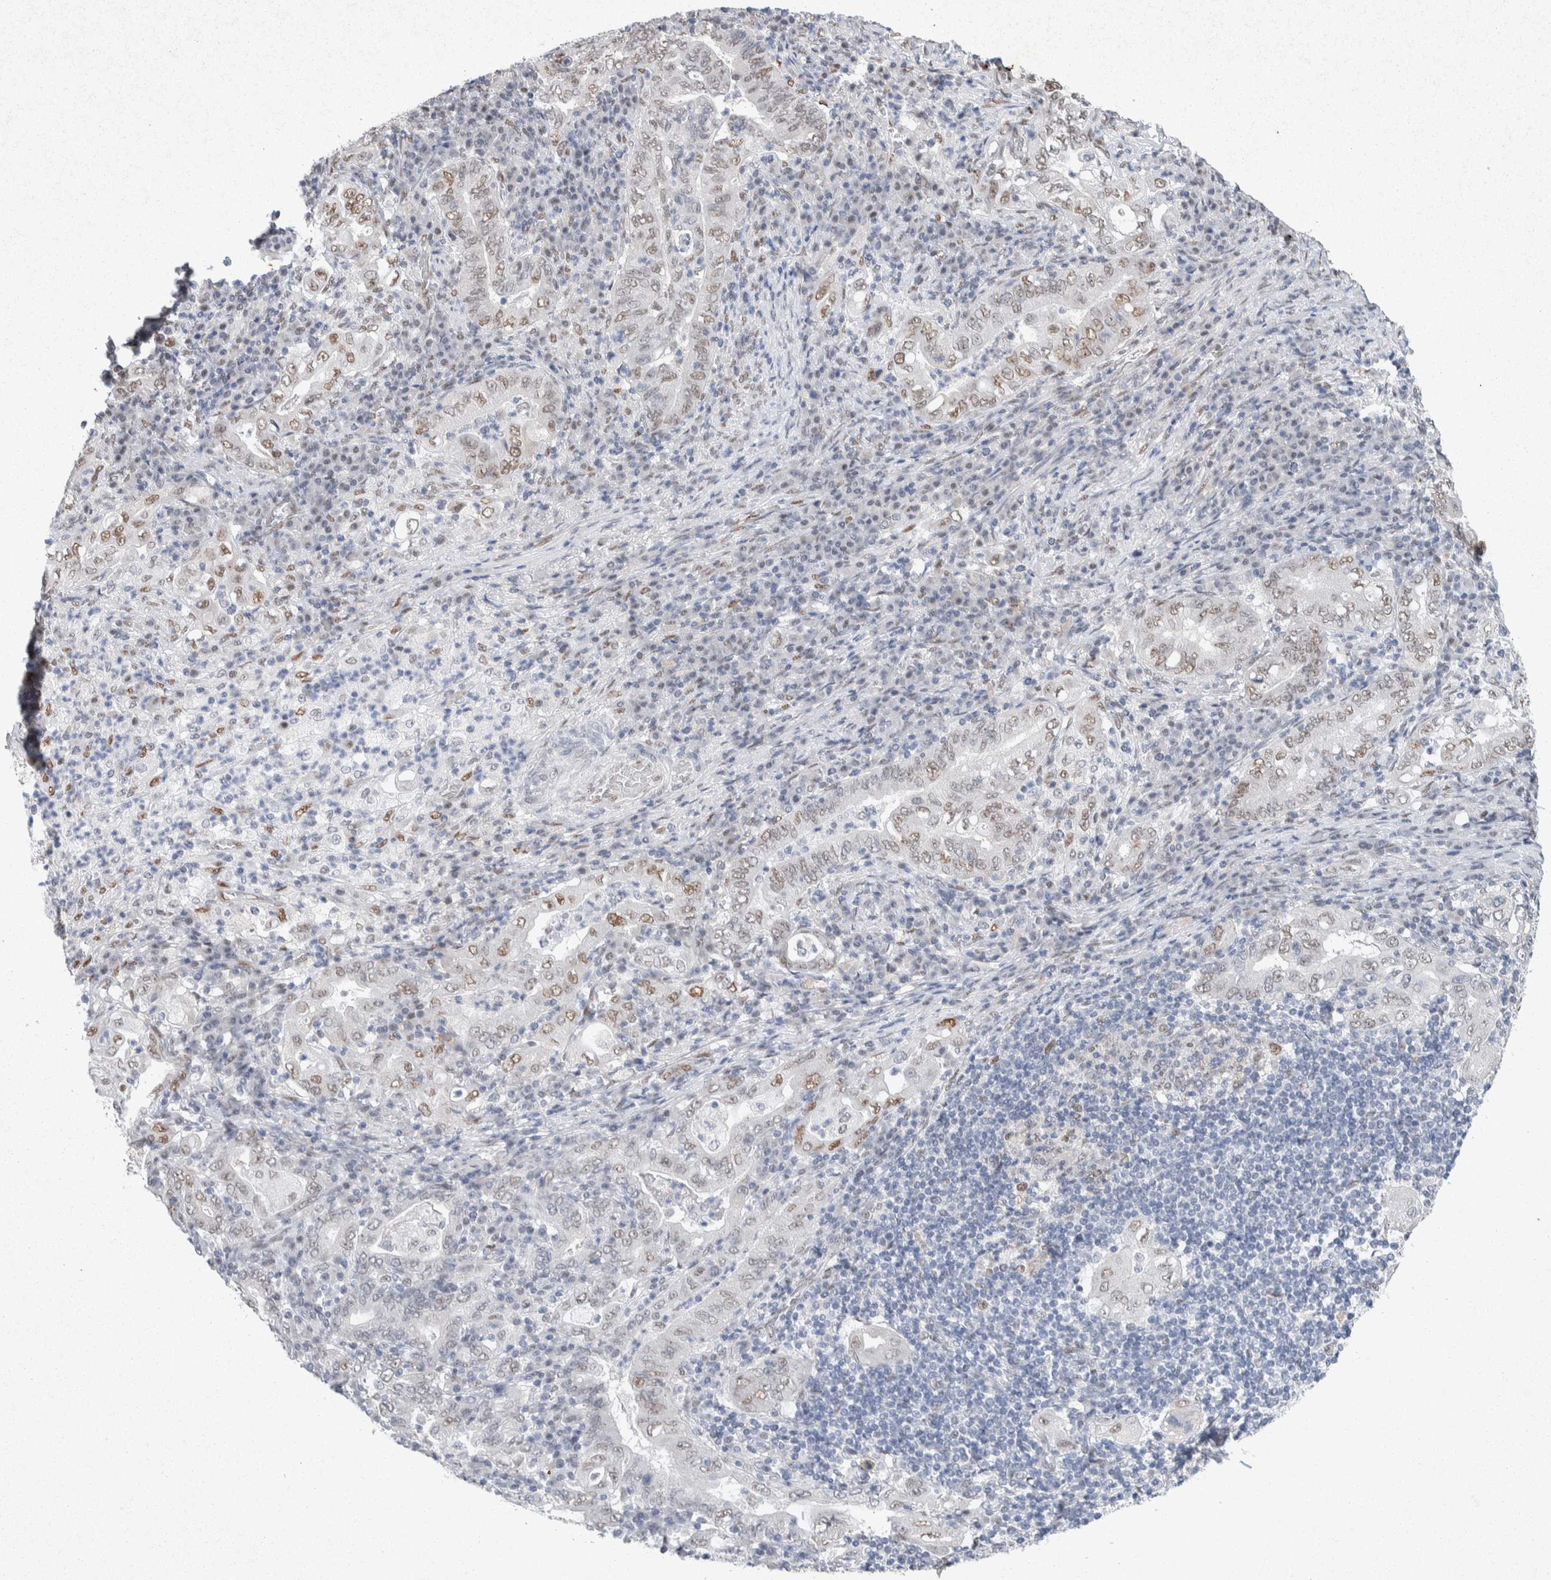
{"staining": {"intensity": "weak", "quantity": "25%-75%", "location": "nuclear"}, "tissue": "stomach cancer", "cell_type": "Tumor cells", "image_type": "cancer", "snomed": [{"axis": "morphology", "description": "Normal tissue, NOS"}, {"axis": "morphology", "description": "Adenocarcinoma, NOS"}, {"axis": "topography", "description": "Esophagus"}, {"axis": "topography", "description": "Stomach, upper"}, {"axis": "topography", "description": "Peripheral nerve tissue"}], "caption": "Stomach cancer (adenocarcinoma) was stained to show a protein in brown. There is low levels of weak nuclear staining in about 25%-75% of tumor cells. (DAB (3,3'-diaminobenzidine) IHC with brightfield microscopy, high magnification).", "gene": "PRMT1", "patient": {"sex": "male", "age": 62}}